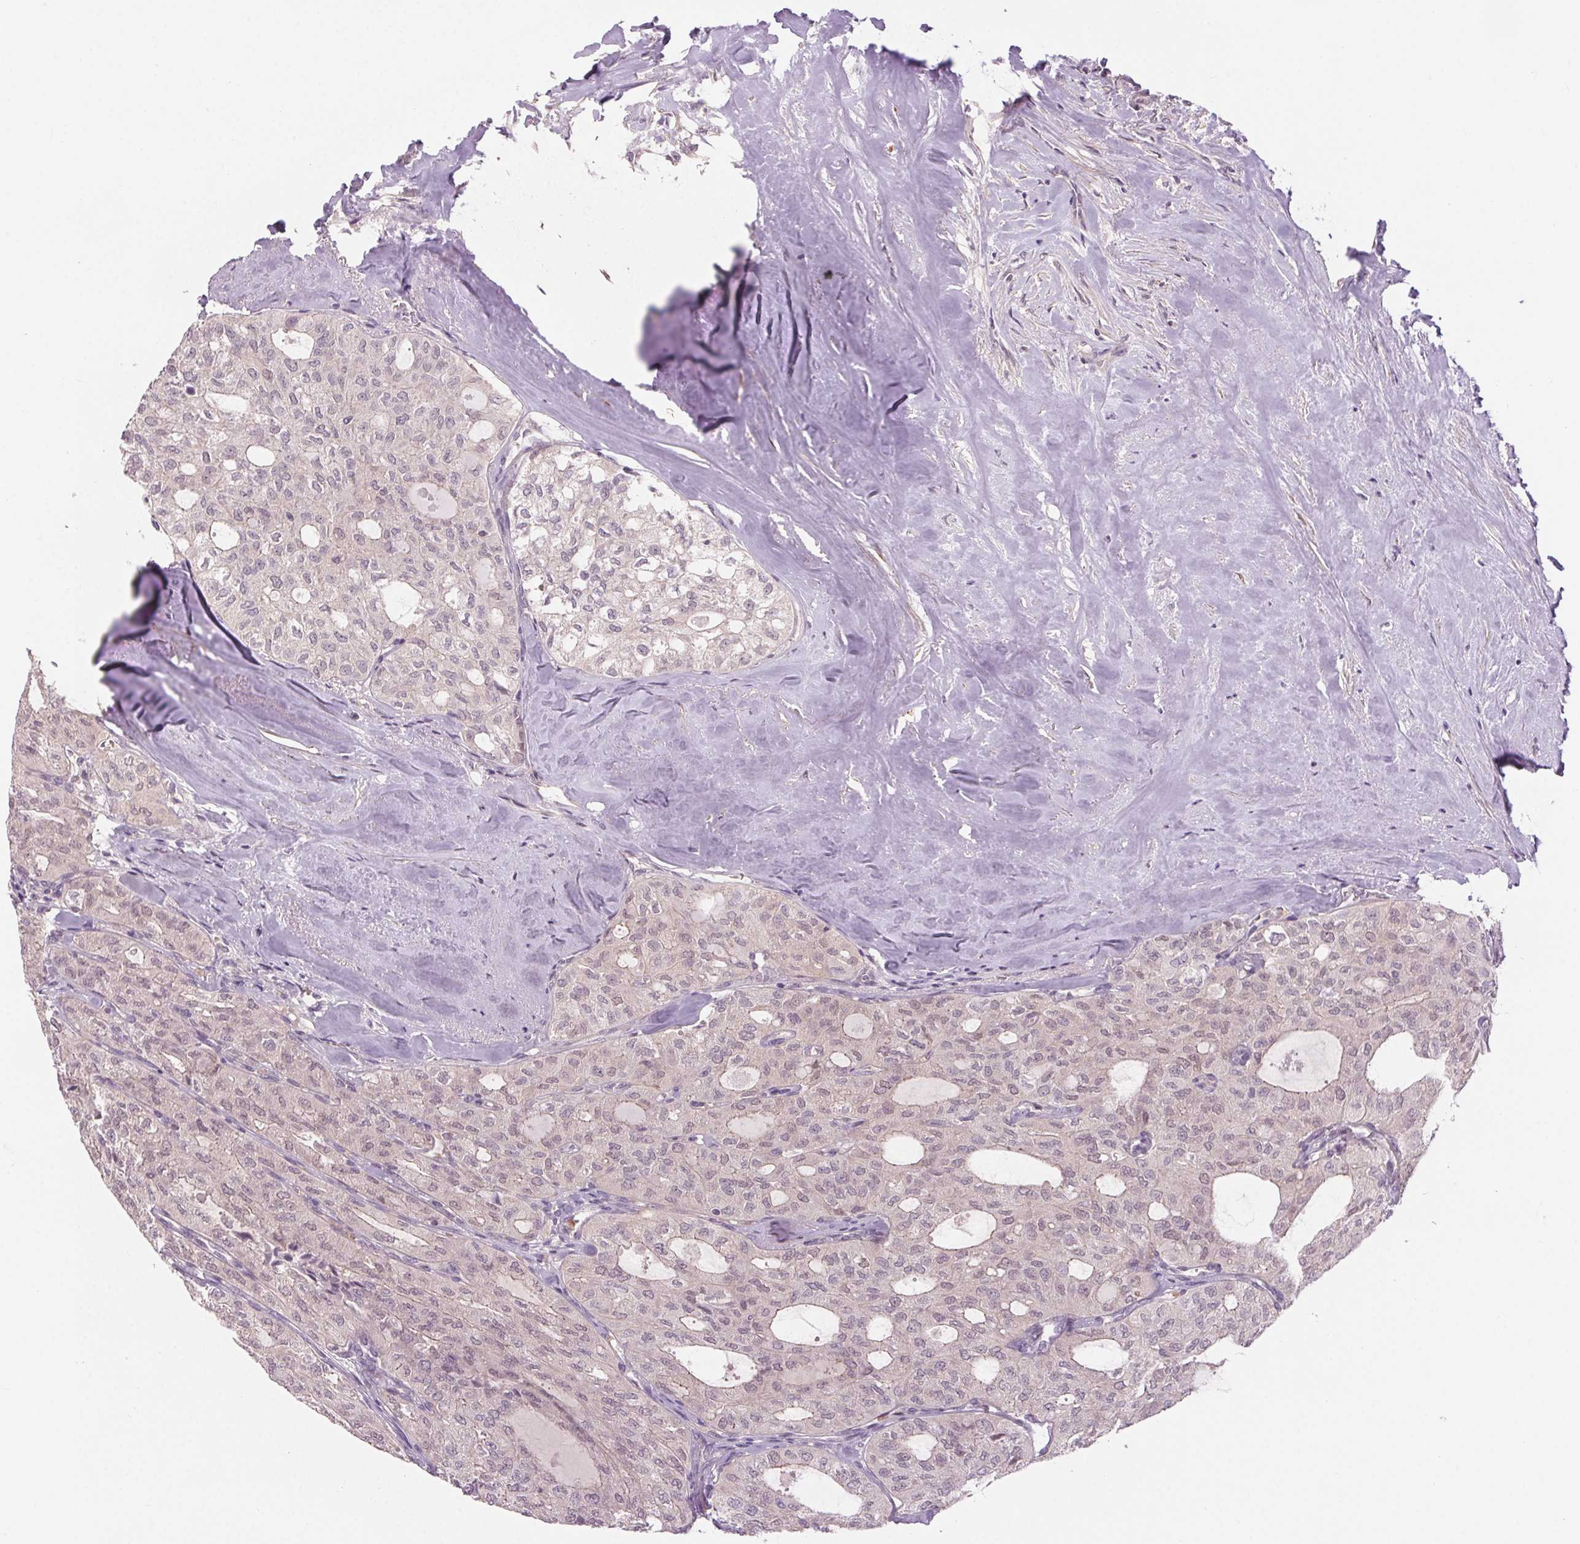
{"staining": {"intensity": "weak", "quantity": "25%-75%", "location": "cytoplasmic/membranous,nuclear"}, "tissue": "thyroid cancer", "cell_type": "Tumor cells", "image_type": "cancer", "snomed": [{"axis": "morphology", "description": "Follicular adenoma carcinoma, NOS"}, {"axis": "topography", "description": "Thyroid gland"}], "caption": "Protein staining of follicular adenoma carcinoma (thyroid) tissue reveals weak cytoplasmic/membranous and nuclear staining in about 25%-75% of tumor cells.", "gene": "HHLA2", "patient": {"sex": "male", "age": 75}}